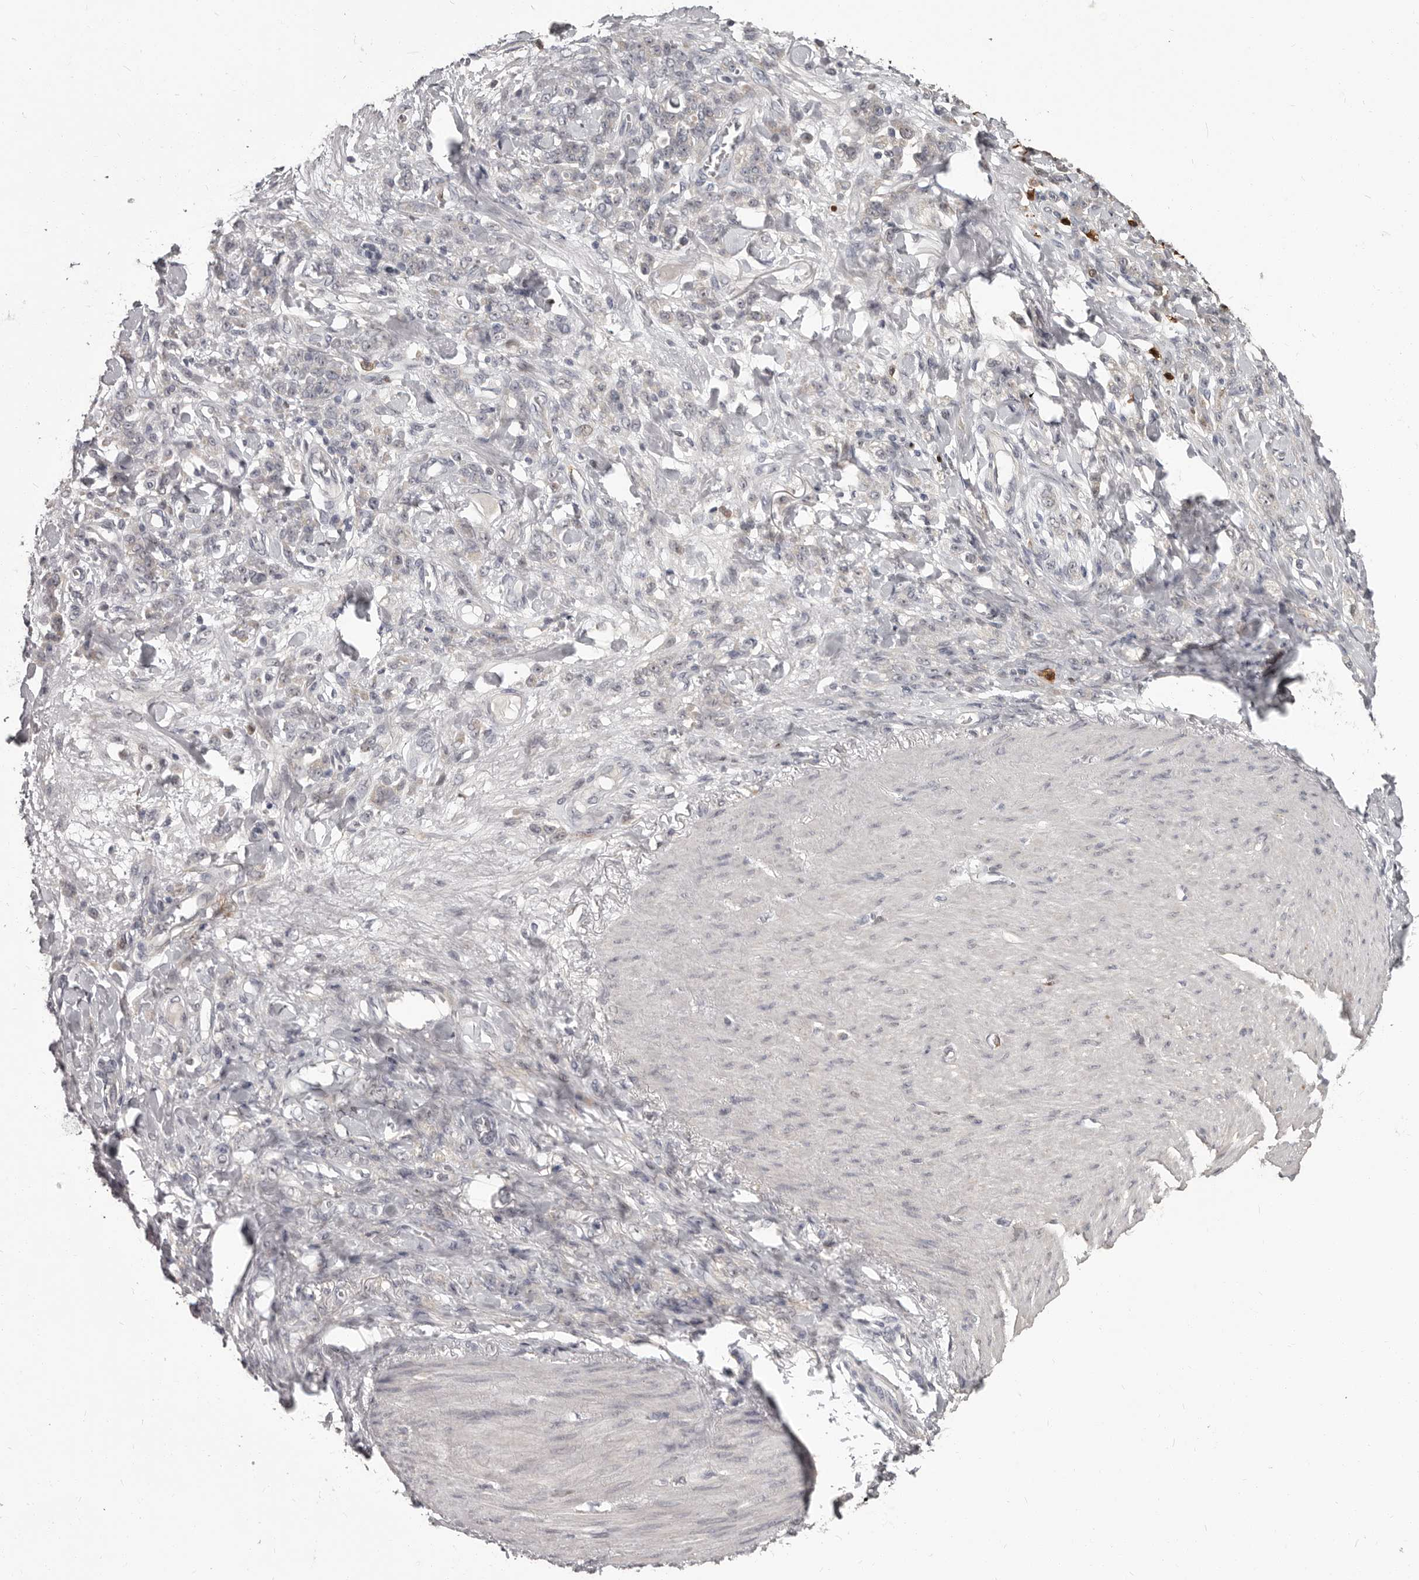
{"staining": {"intensity": "negative", "quantity": "none", "location": "none"}, "tissue": "stomach cancer", "cell_type": "Tumor cells", "image_type": "cancer", "snomed": [{"axis": "morphology", "description": "Normal tissue, NOS"}, {"axis": "morphology", "description": "Adenocarcinoma, NOS"}, {"axis": "topography", "description": "Stomach"}], "caption": "Immunohistochemistry histopathology image of human stomach cancer (adenocarcinoma) stained for a protein (brown), which displays no expression in tumor cells. Nuclei are stained in blue.", "gene": "GPR157", "patient": {"sex": "male", "age": 82}}